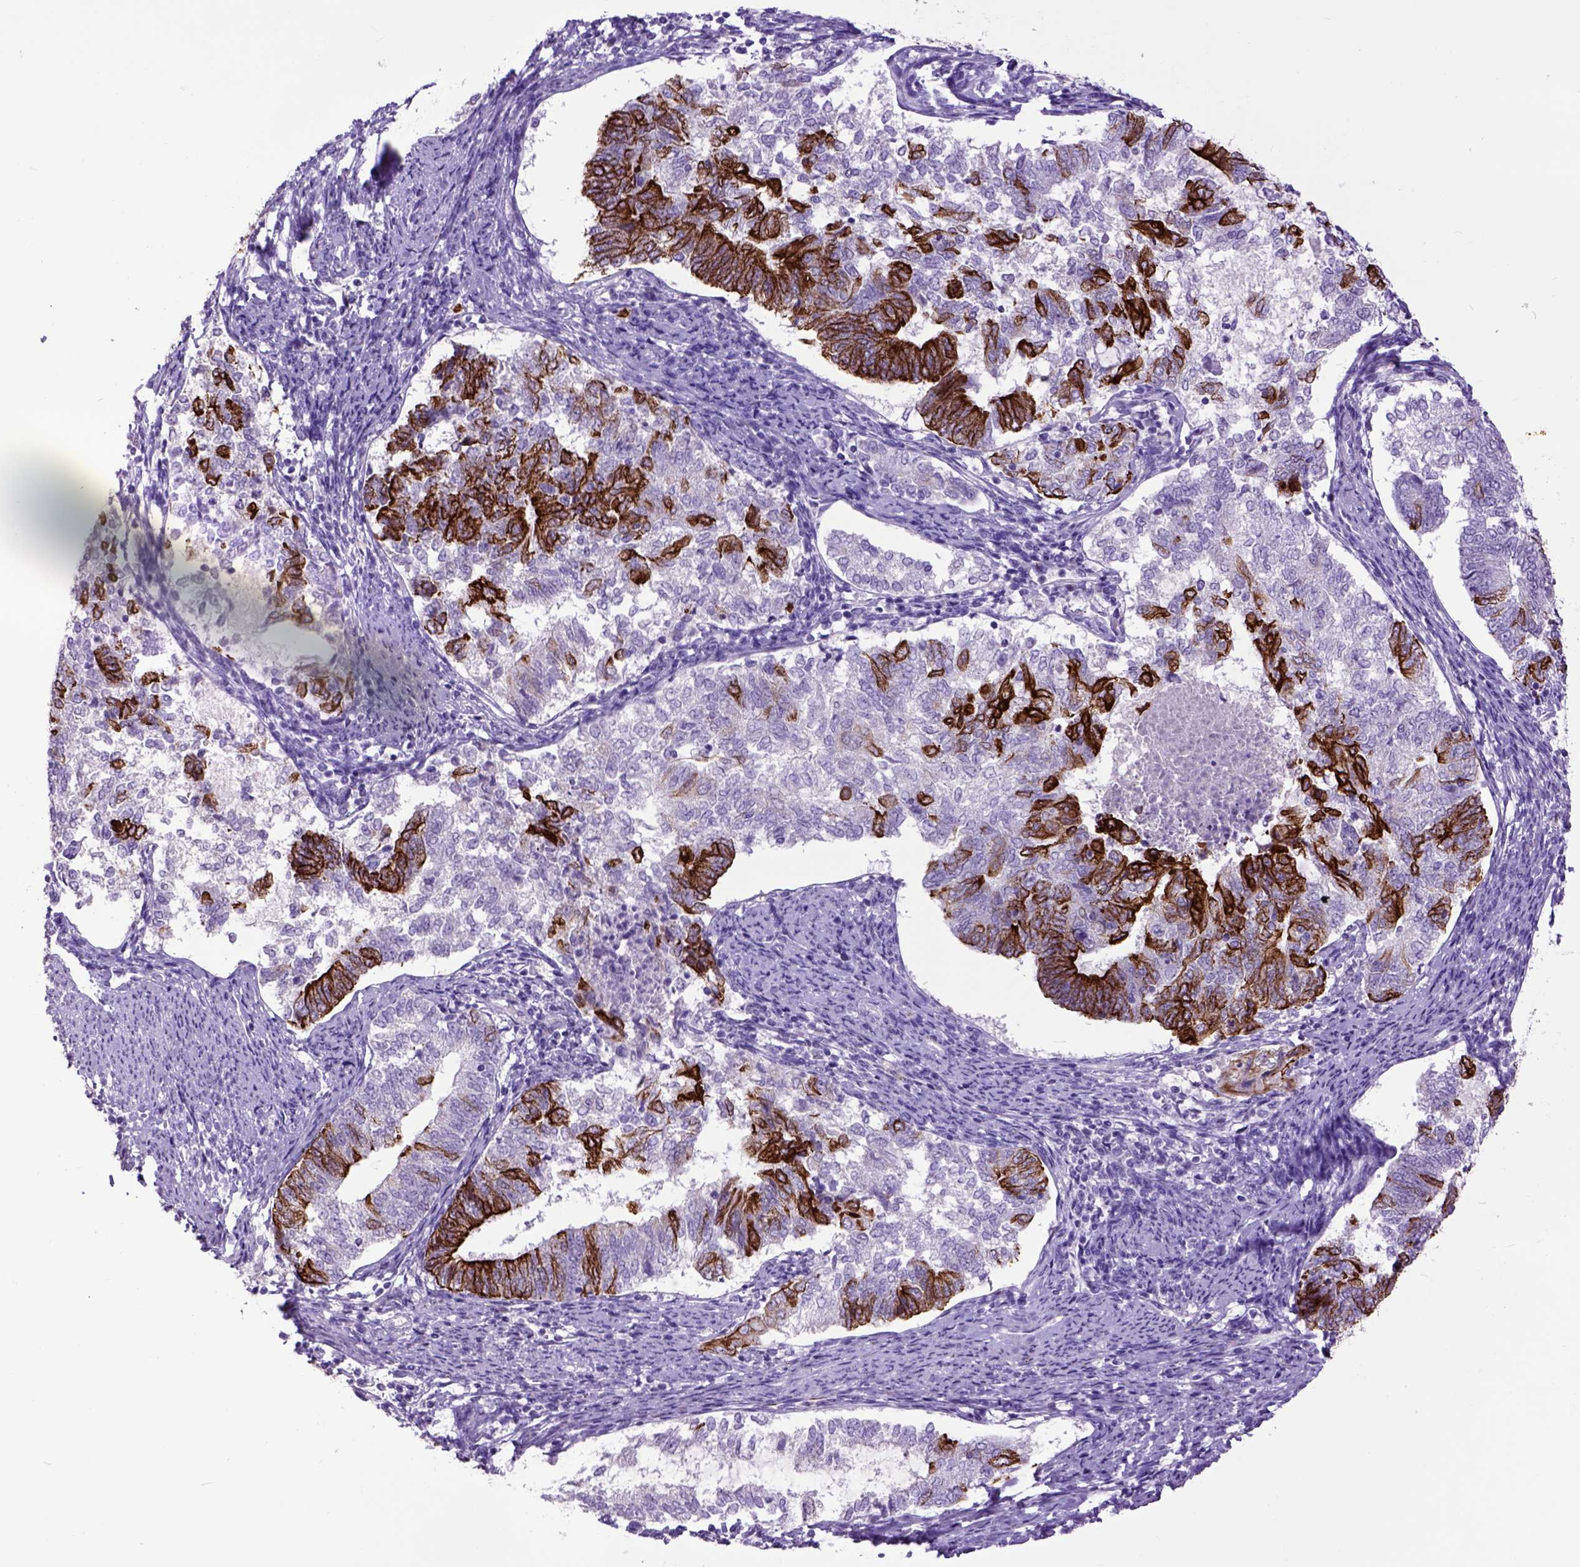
{"staining": {"intensity": "strong", "quantity": "25%-75%", "location": "cytoplasmic/membranous"}, "tissue": "endometrial cancer", "cell_type": "Tumor cells", "image_type": "cancer", "snomed": [{"axis": "morphology", "description": "Adenocarcinoma, NOS"}, {"axis": "topography", "description": "Endometrium"}], "caption": "Human endometrial cancer (adenocarcinoma) stained with a protein marker shows strong staining in tumor cells.", "gene": "RAB25", "patient": {"sex": "female", "age": 65}}